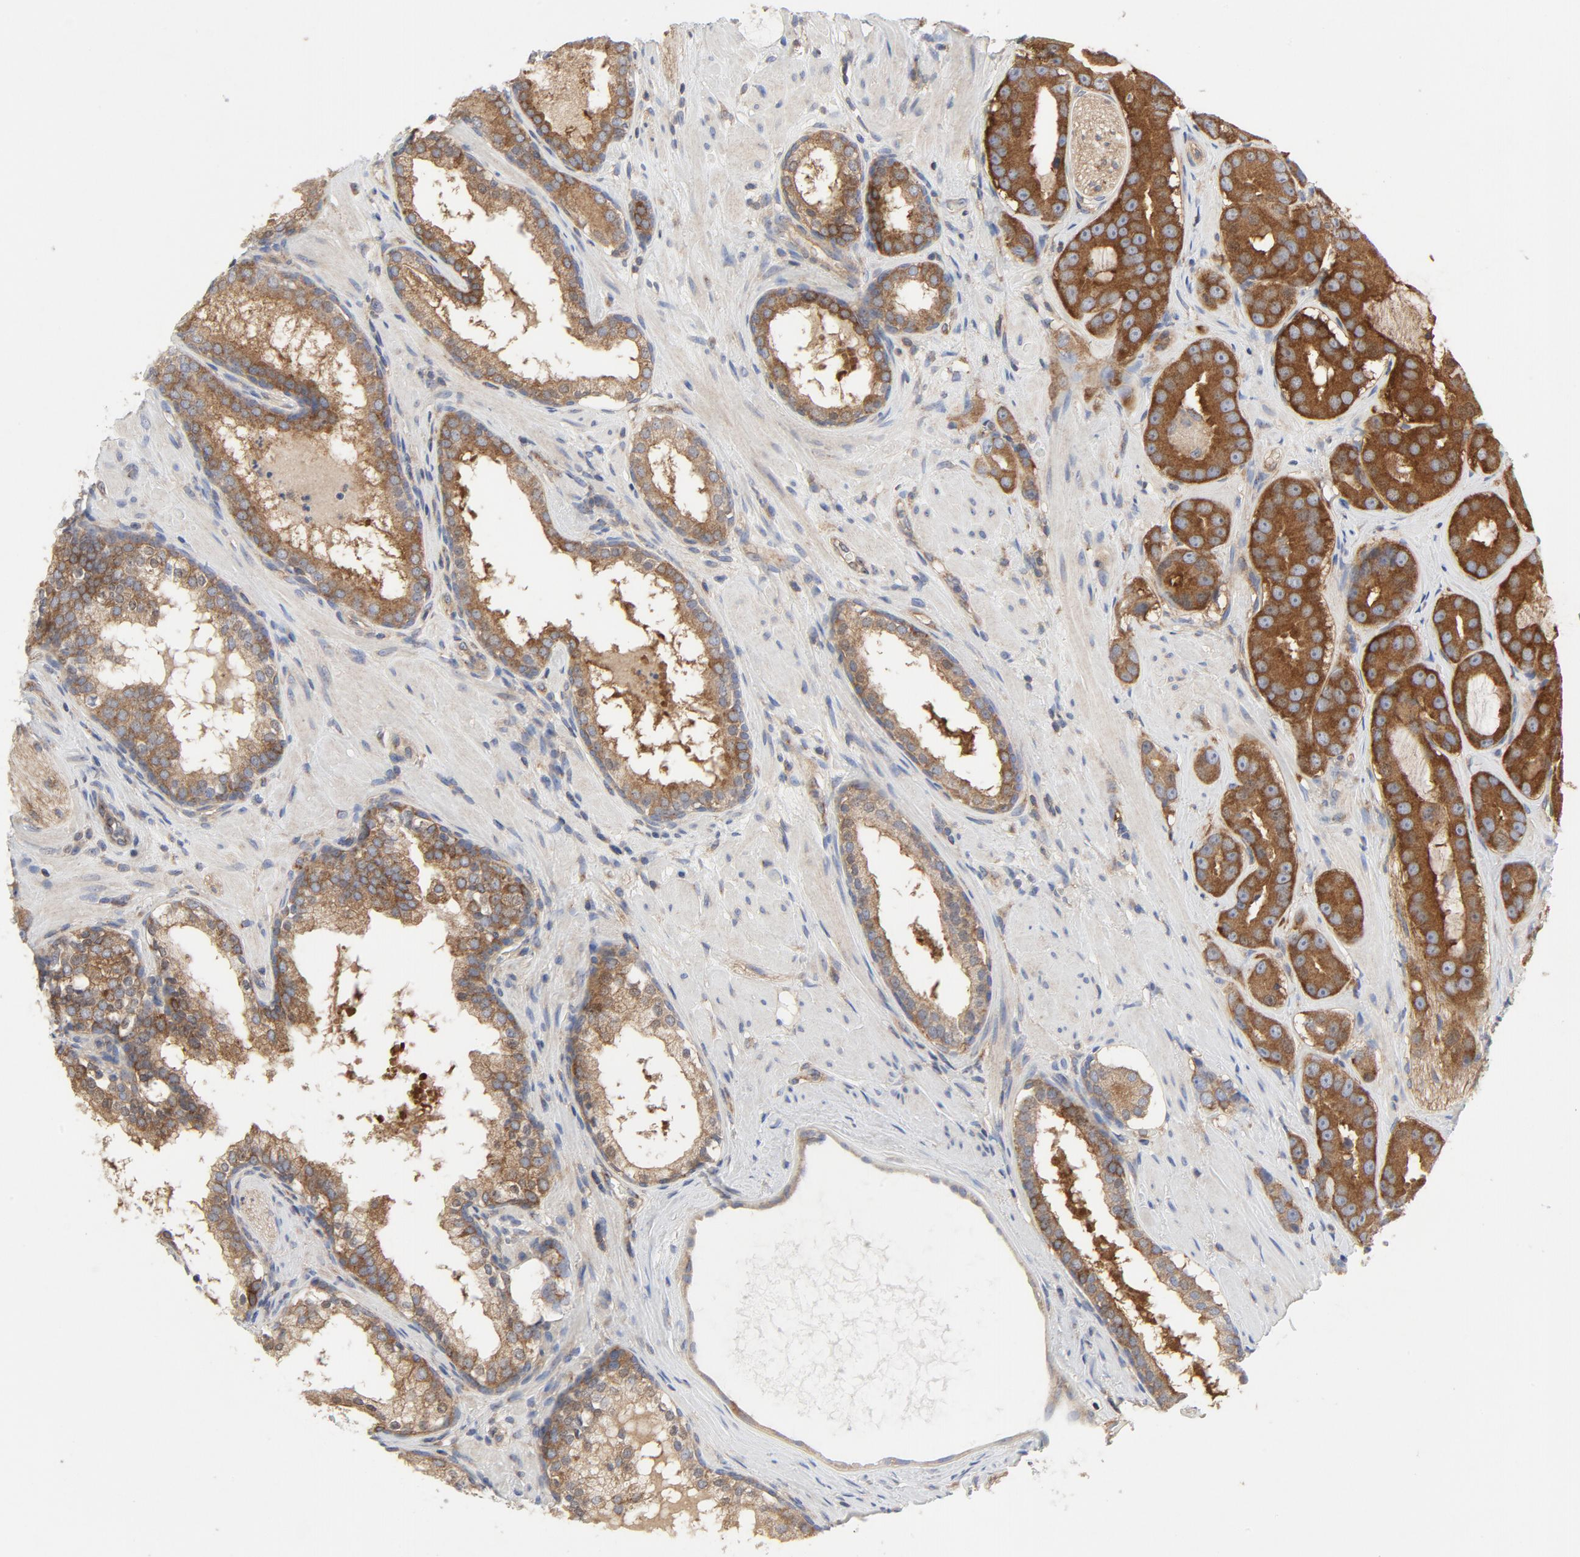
{"staining": {"intensity": "strong", "quantity": ">75%", "location": "cytoplasmic/membranous"}, "tissue": "prostate cancer", "cell_type": "Tumor cells", "image_type": "cancer", "snomed": [{"axis": "morphology", "description": "Adenocarcinoma, Low grade"}, {"axis": "topography", "description": "Prostate"}], "caption": "This is an image of immunohistochemistry staining of prostate cancer, which shows strong expression in the cytoplasmic/membranous of tumor cells.", "gene": "RABEP1", "patient": {"sex": "male", "age": 59}}